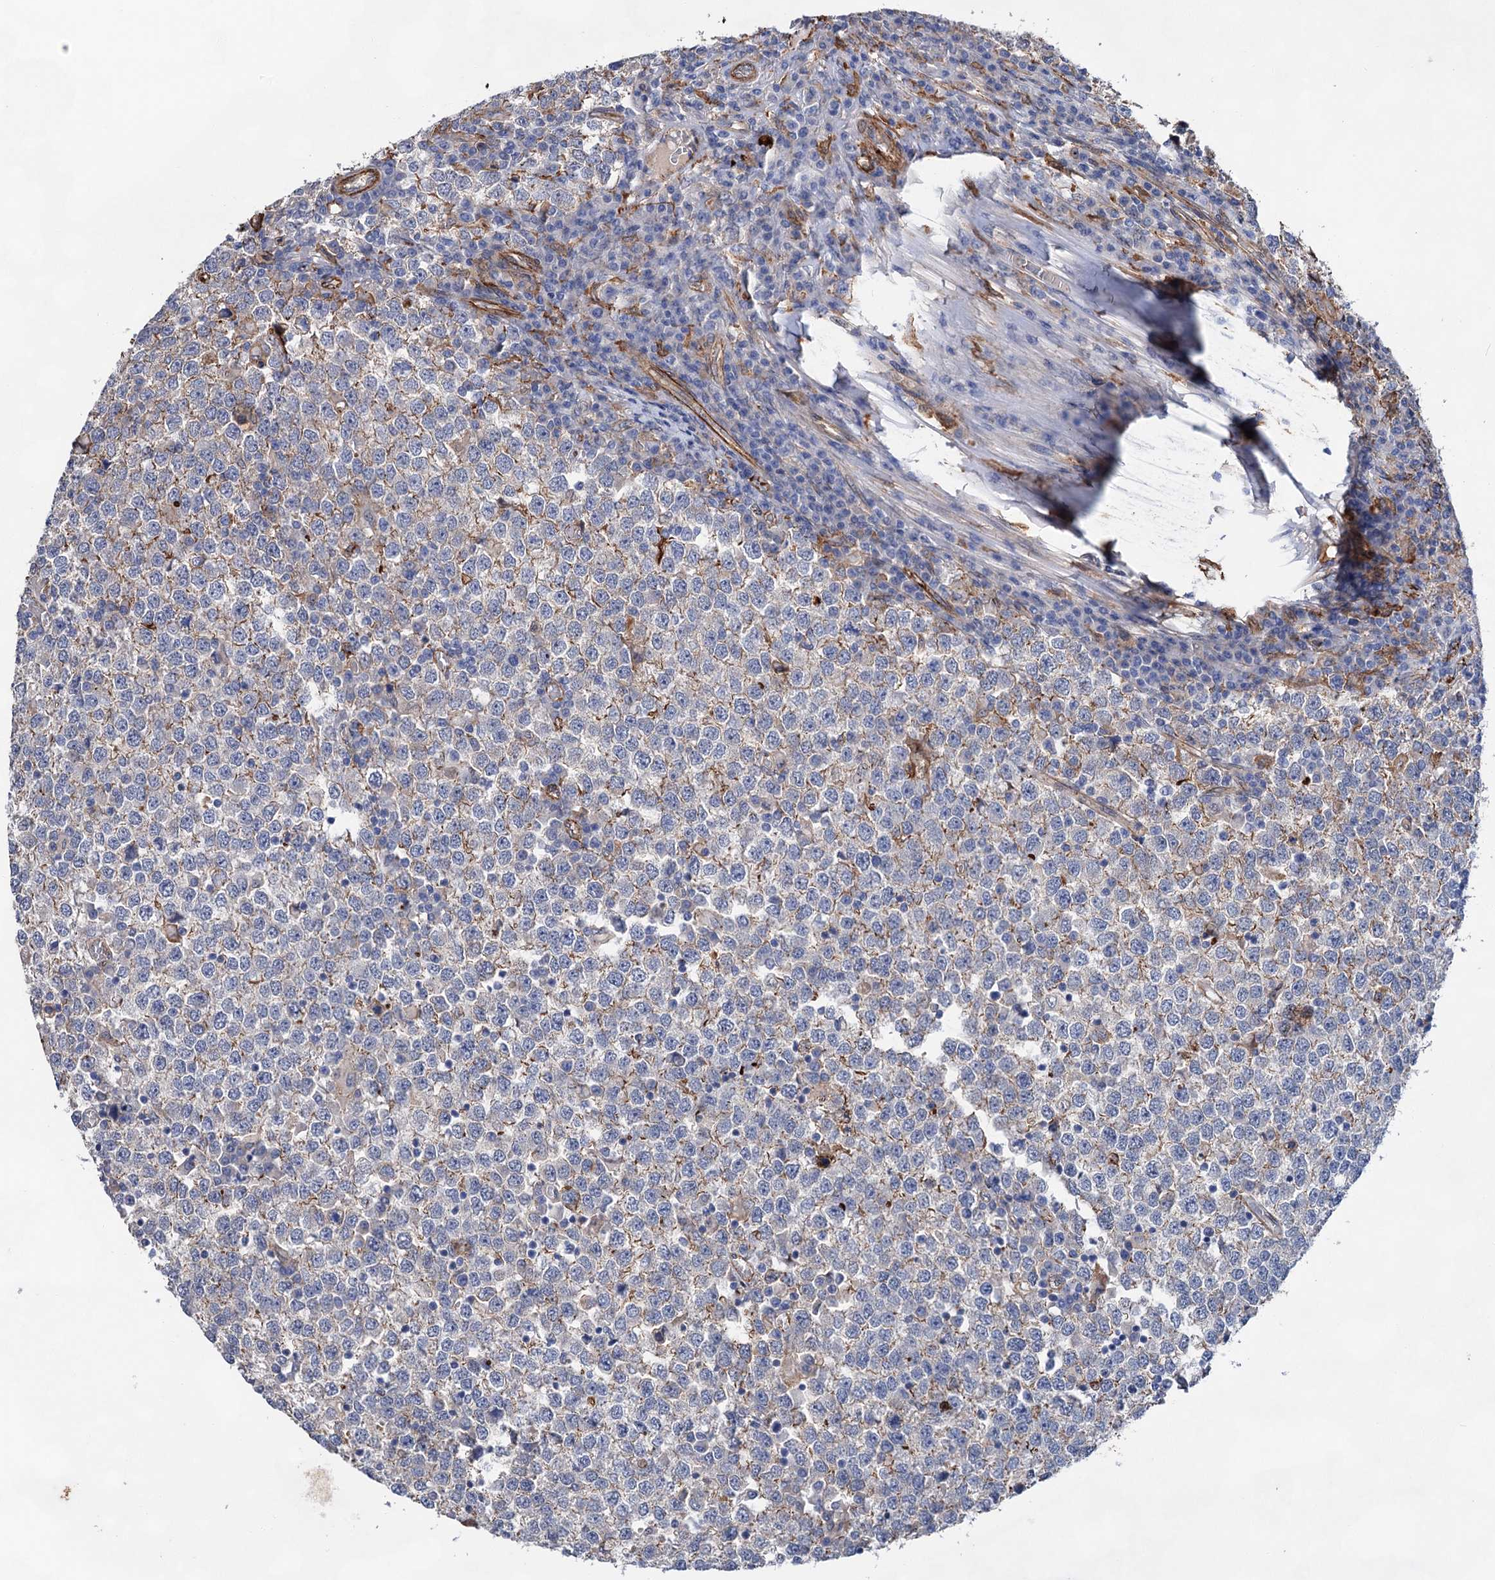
{"staining": {"intensity": "negative", "quantity": "none", "location": "none"}, "tissue": "testis cancer", "cell_type": "Tumor cells", "image_type": "cancer", "snomed": [{"axis": "morphology", "description": "Seminoma, NOS"}, {"axis": "topography", "description": "Testis"}], "caption": "This is a image of immunohistochemistry (IHC) staining of seminoma (testis), which shows no staining in tumor cells.", "gene": "TMTC3", "patient": {"sex": "male", "age": 65}}